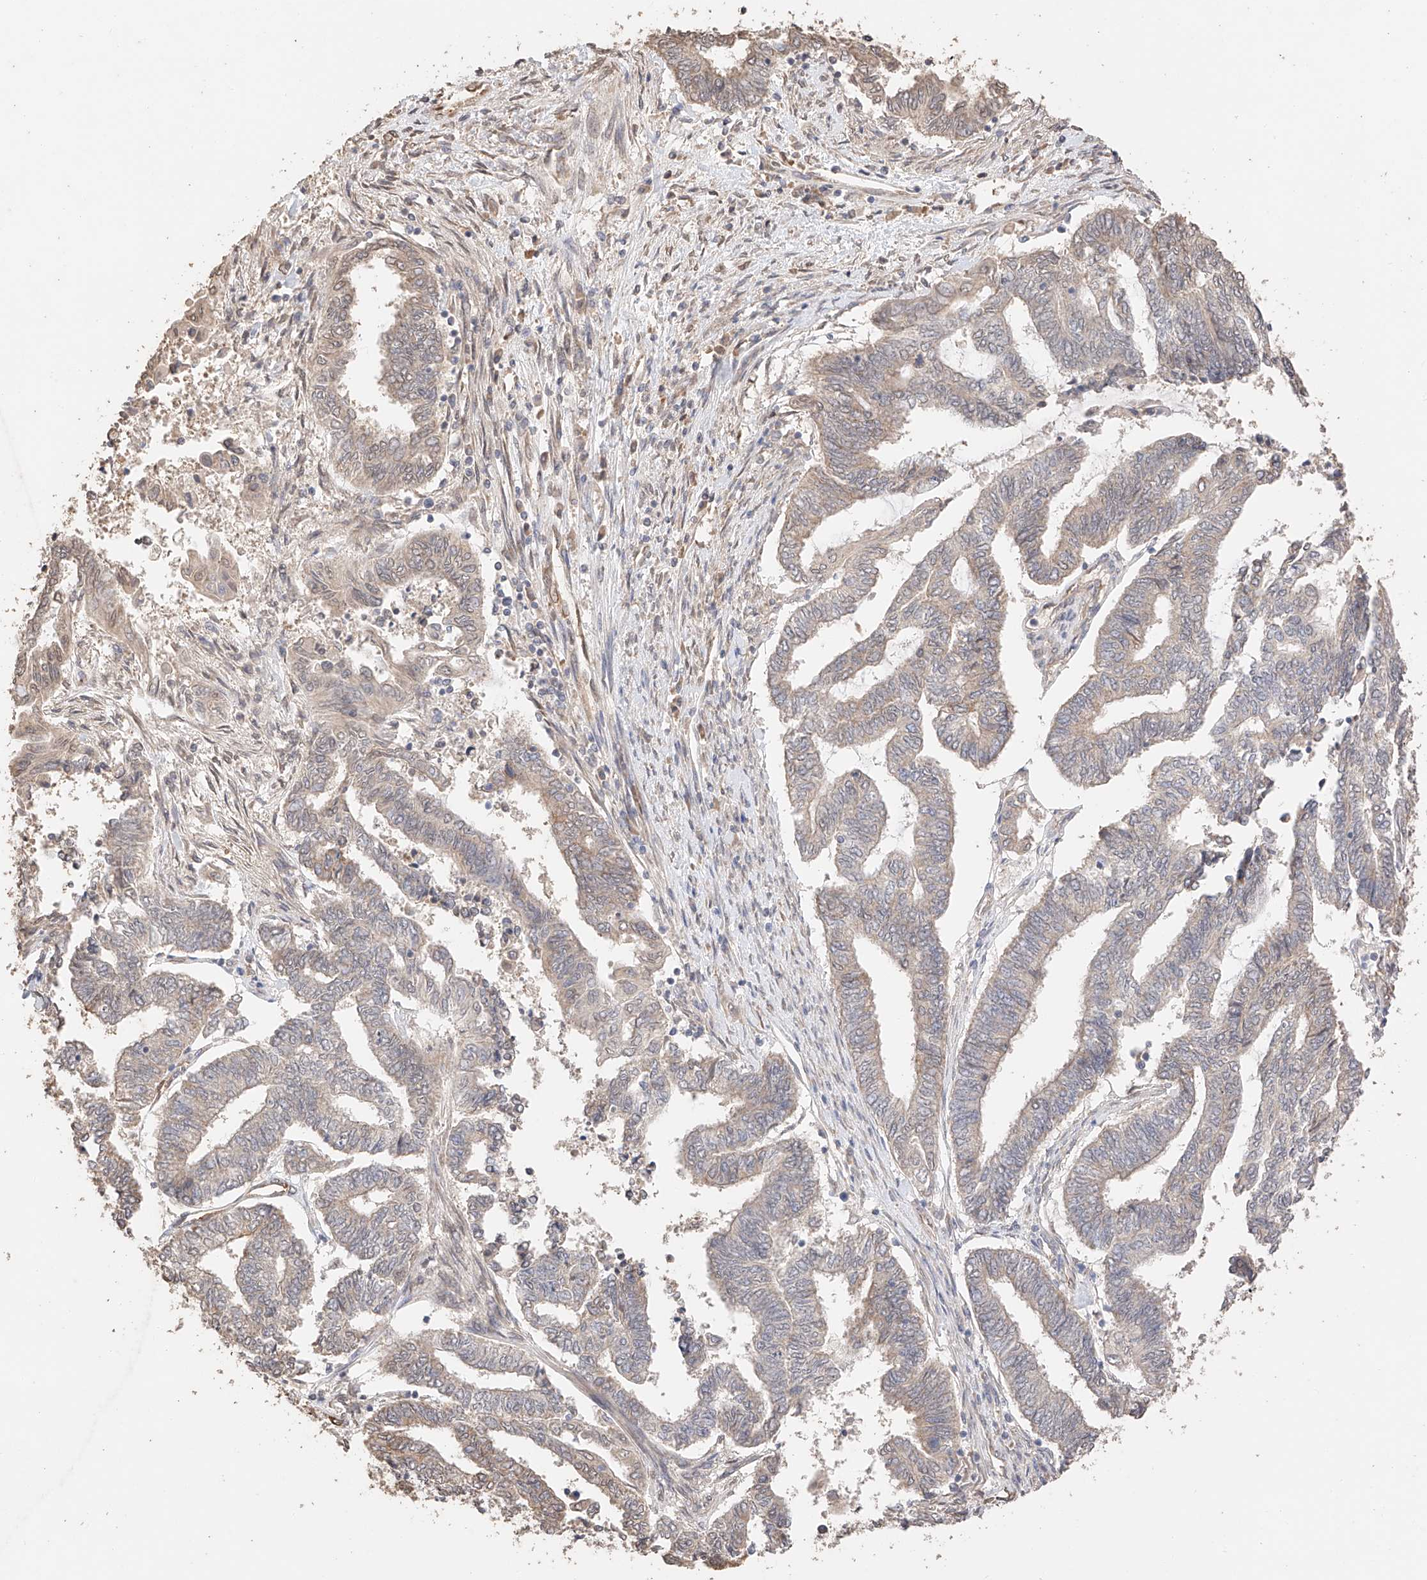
{"staining": {"intensity": "weak", "quantity": "25%-75%", "location": "cytoplasmic/membranous"}, "tissue": "endometrial cancer", "cell_type": "Tumor cells", "image_type": "cancer", "snomed": [{"axis": "morphology", "description": "Adenocarcinoma, NOS"}, {"axis": "topography", "description": "Uterus"}, {"axis": "topography", "description": "Endometrium"}], "caption": "A photomicrograph of human endometrial cancer stained for a protein exhibits weak cytoplasmic/membranous brown staining in tumor cells. Using DAB (3,3'-diaminobenzidine) (brown) and hematoxylin (blue) stains, captured at high magnification using brightfield microscopy.", "gene": "IL22RA2", "patient": {"sex": "female", "age": 70}}